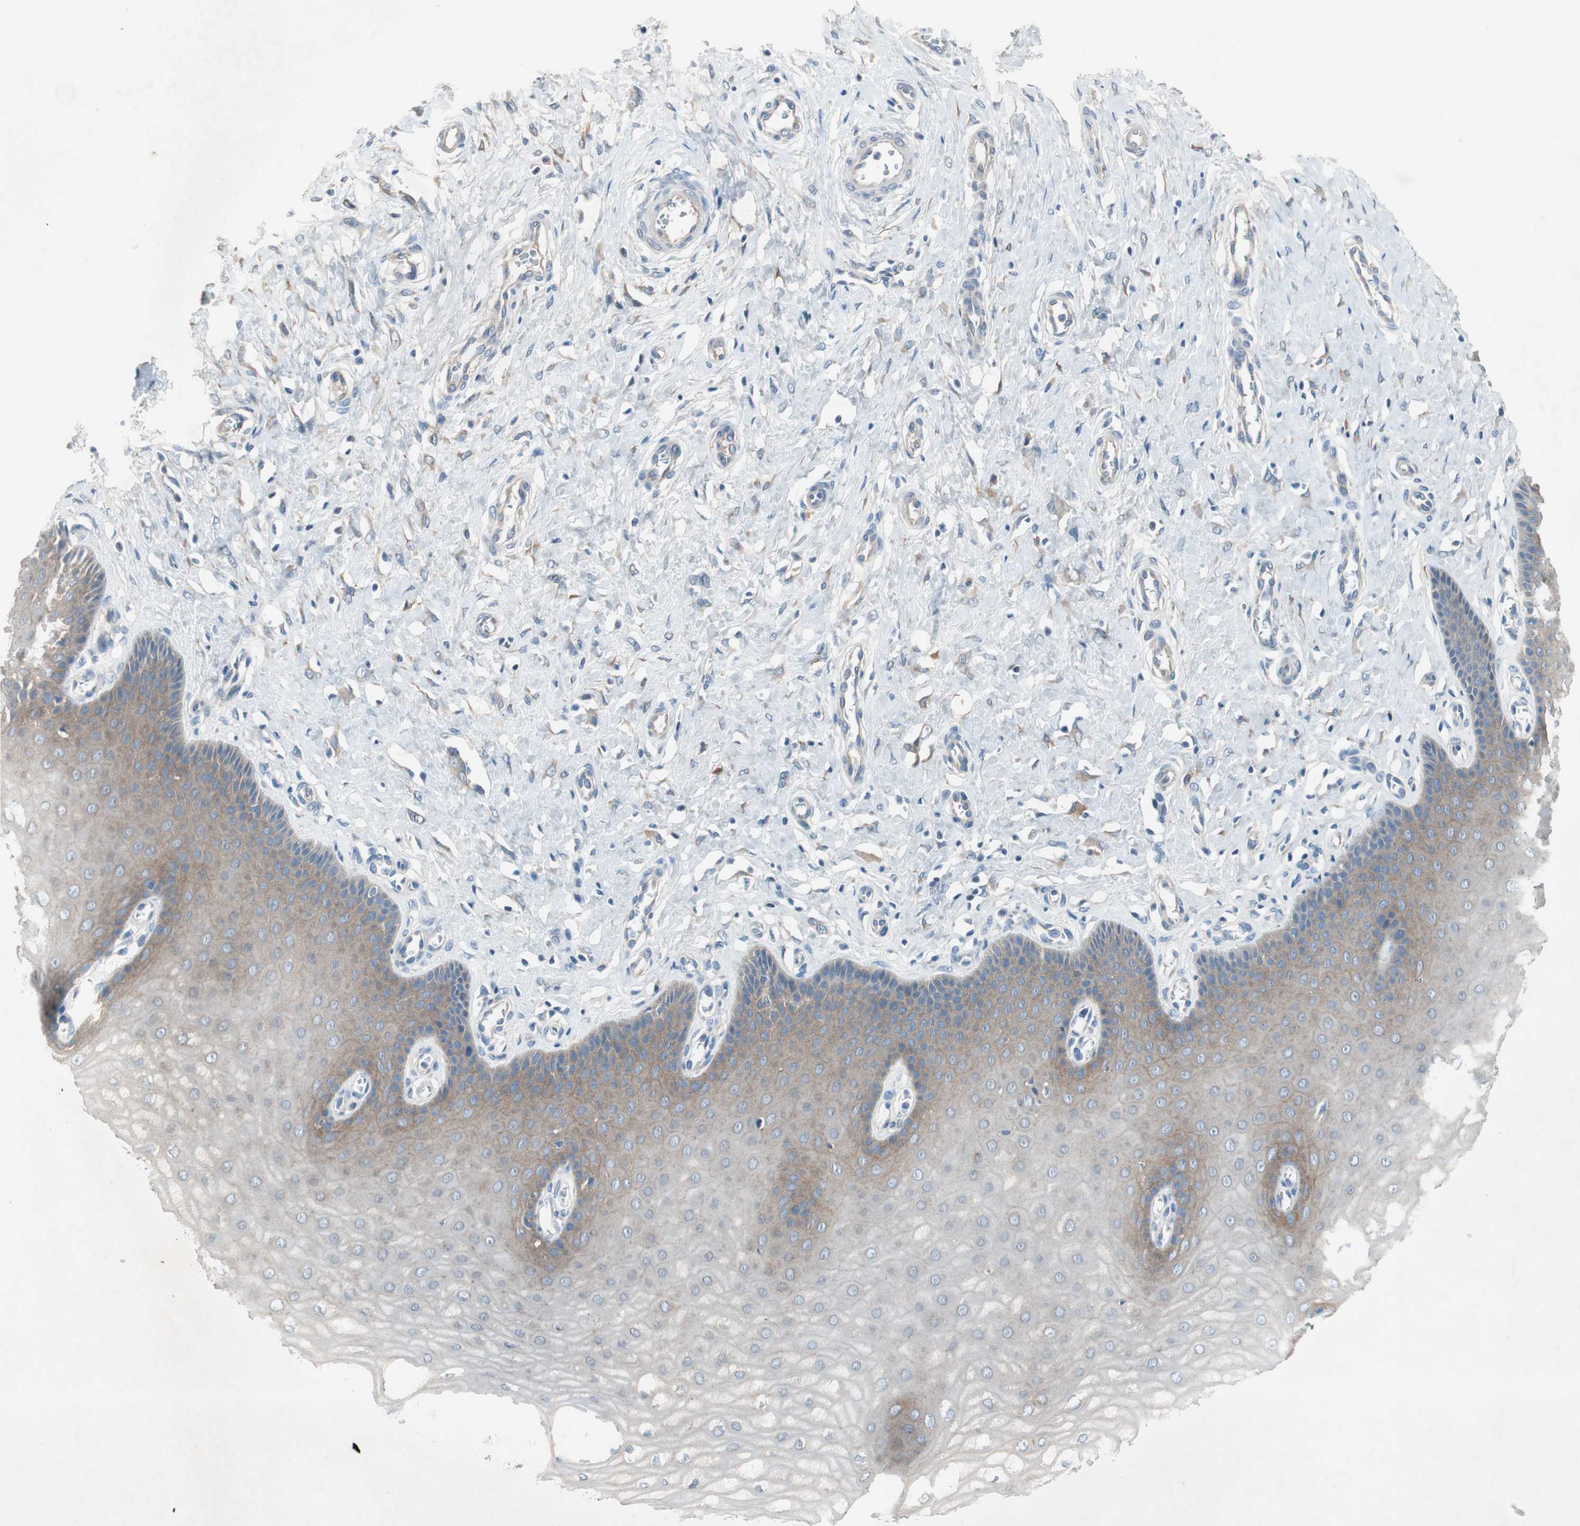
{"staining": {"intensity": "moderate", "quantity": ">75%", "location": "cytoplasmic/membranous"}, "tissue": "cervix", "cell_type": "Glandular cells", "image_type": "normal", "snomed": [{"axis": "morphology", "description": "Normal tissue, NOS"}, {"axis": "topography", "description": "Cervix"}], "caption": "Normal cervix was stained to show a protein in brown. There is medium levels of moderate cytoplasmic/membranous staining in about >75% of glandular cells. The staining was performed using DAB (3,3'-diaminobenzidine) to visualize the protein expression in brown, while the nuclei were stained in blue with hematoxylin (Magnification: 20x).", "gene": "PRRG4", "patient": {"sex": "female", "age": 55}}